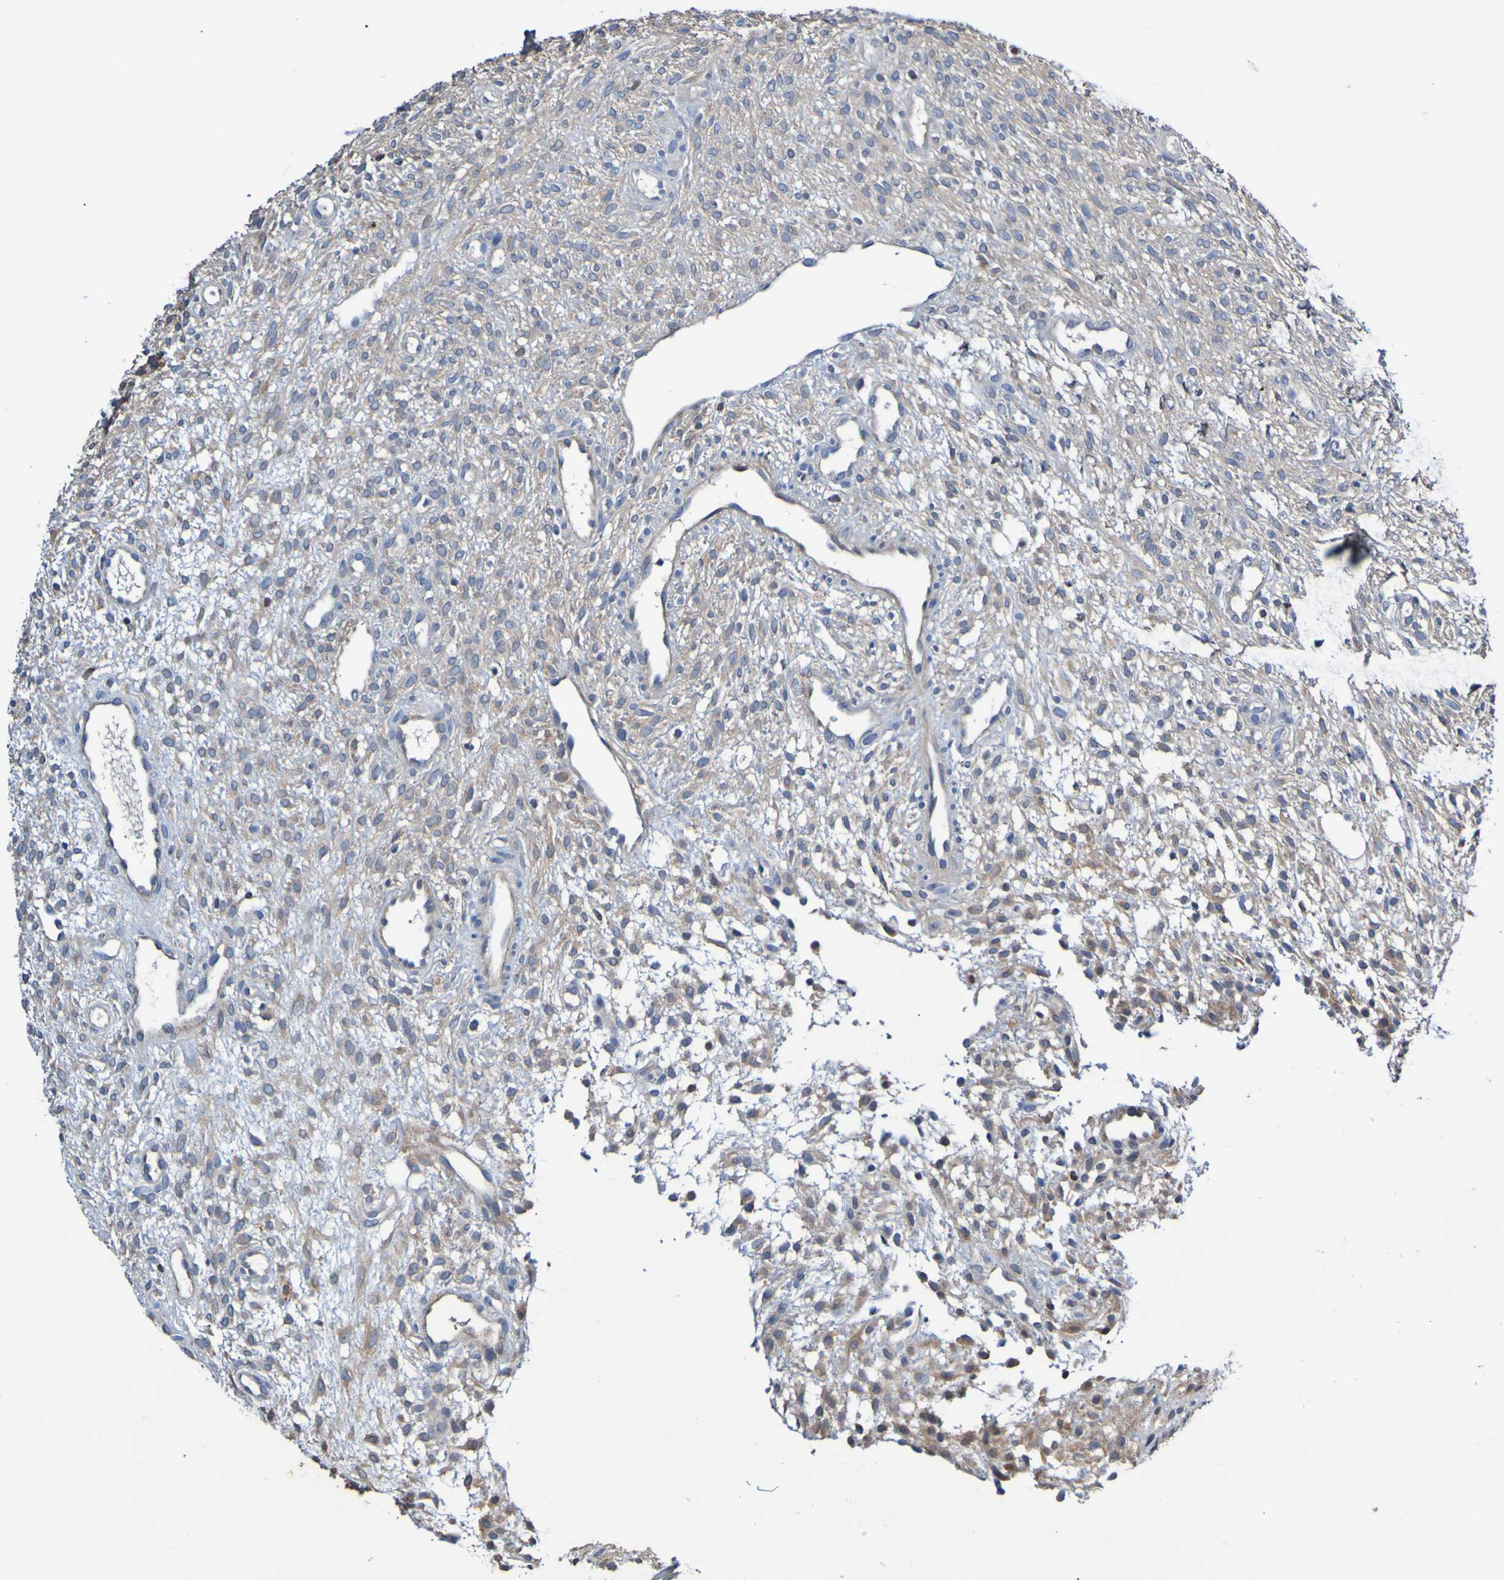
{"staining": {"intensity": "weak", "quantity": ">75%", "location": "cytoplasmic/membranous"}, "tissue": "ovary", "cell_type": "Ovarian stroma cells", "image_type": "normal", "snomed": [{"axis": "morphology", "description": "Normal tissue, NOS"}, {"axis": "morphology", "description": "Cyst, NOS"}, {"axis": "topography", "description": "Ovary"}], "caption": "Protein analysis of normal ovary exhibits weak cytoplasmic/membranous positivity in approximately >75% of ovarian stroma cells.", "gene": "METAP2", "patient": {"sex": "female", "age": 18}}